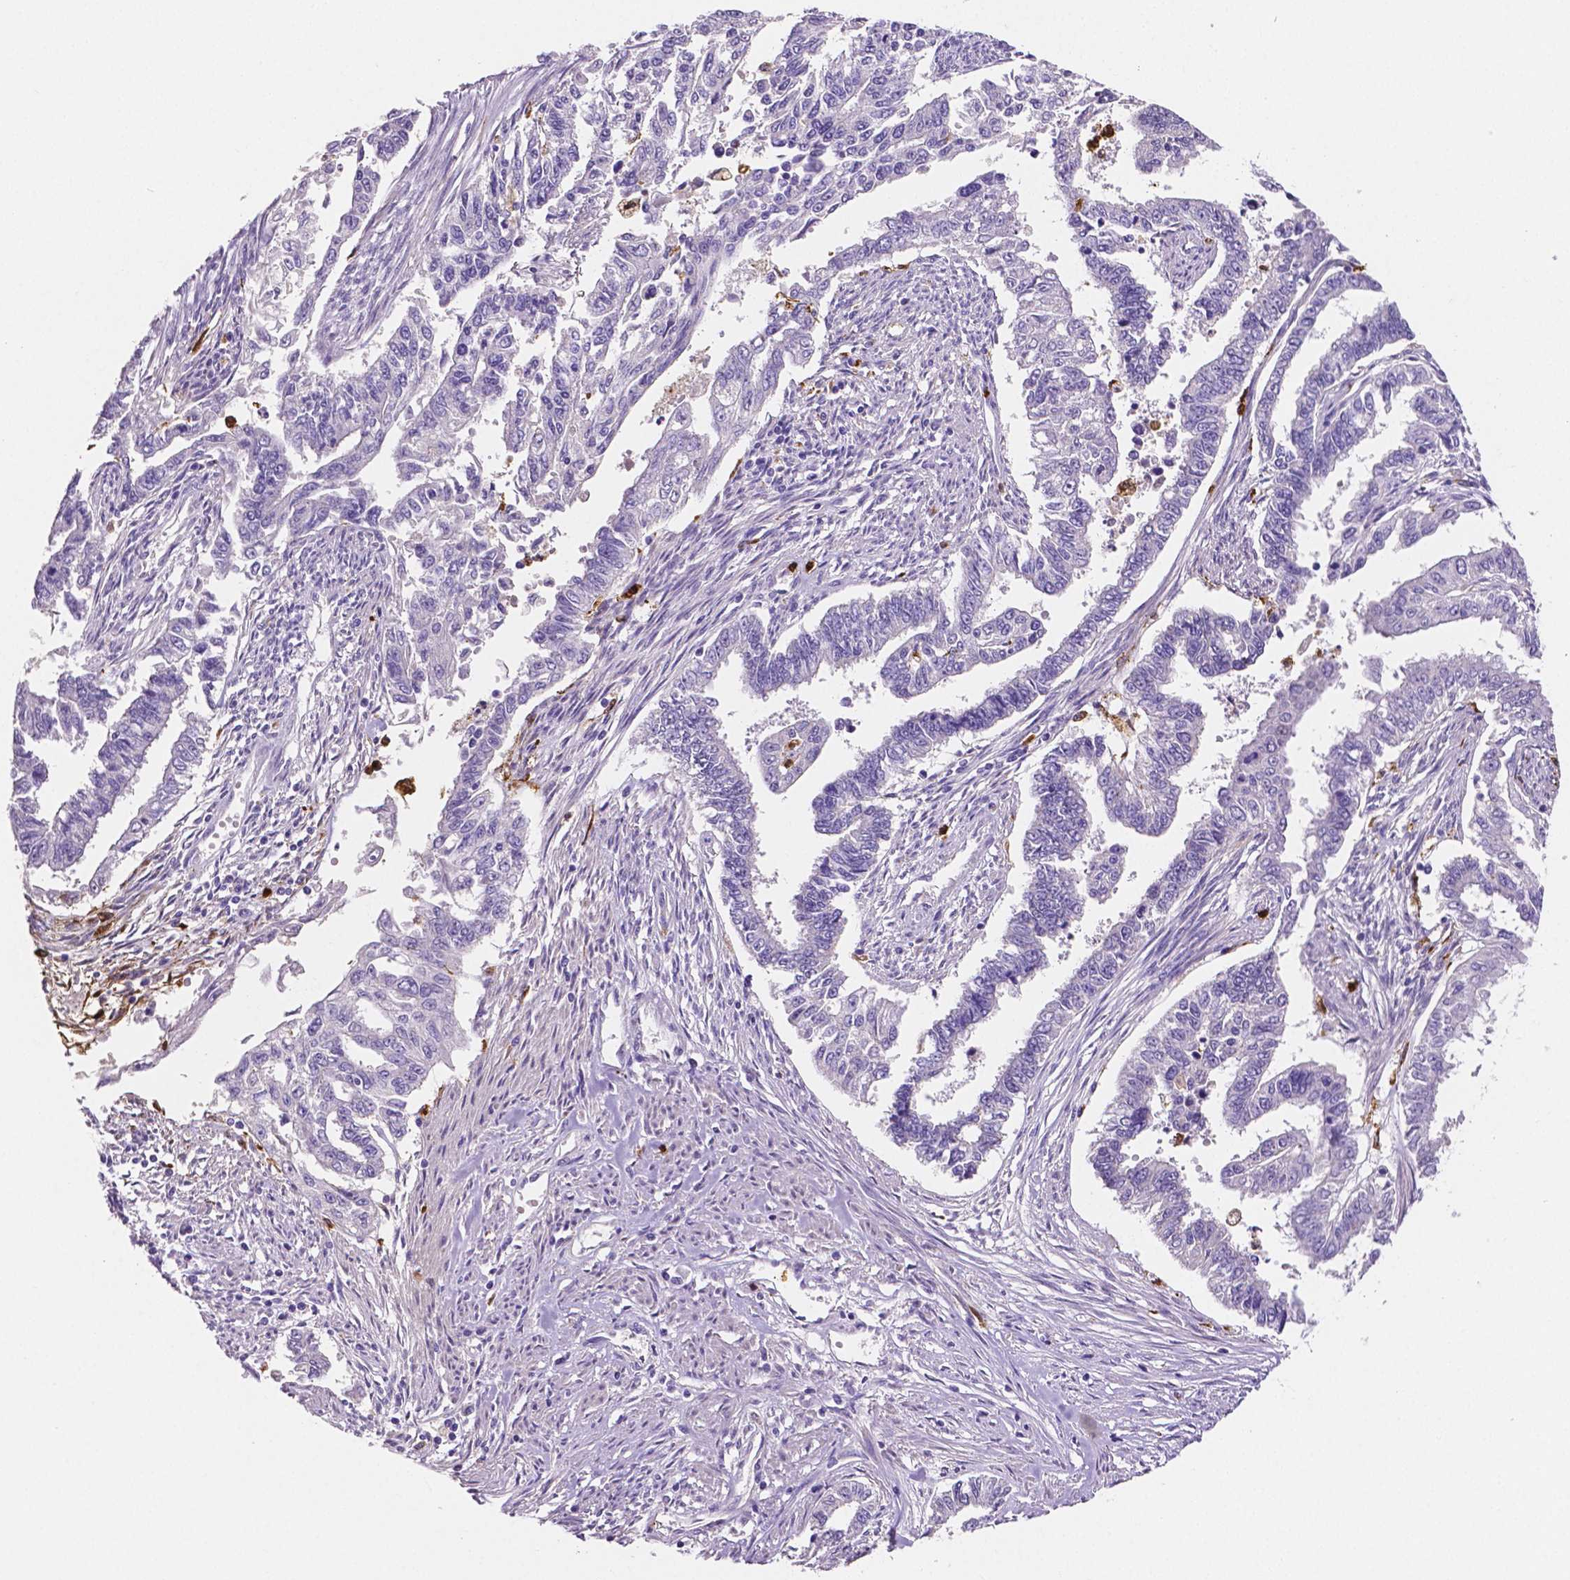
{"staining": {"intensity": "negative", "quantity": "none", "location": "none"}, "tissue": "endometrial cancer", "cell_type": "Tumor cells", "image_type": "cancer", "snomed": [{"axis": "morphology", "description": "Adenocarcinoma, NOS"}, {"axis": "topography", "description": "Uterus"}], "caption": "Endometrial cancer (adenocarcinoma) stained for a protein using immunohistochemistry (IHC) displays no positivity tumor cells.", "gene": "MMP9", "patient": {"sex": "female", "age": 59}}